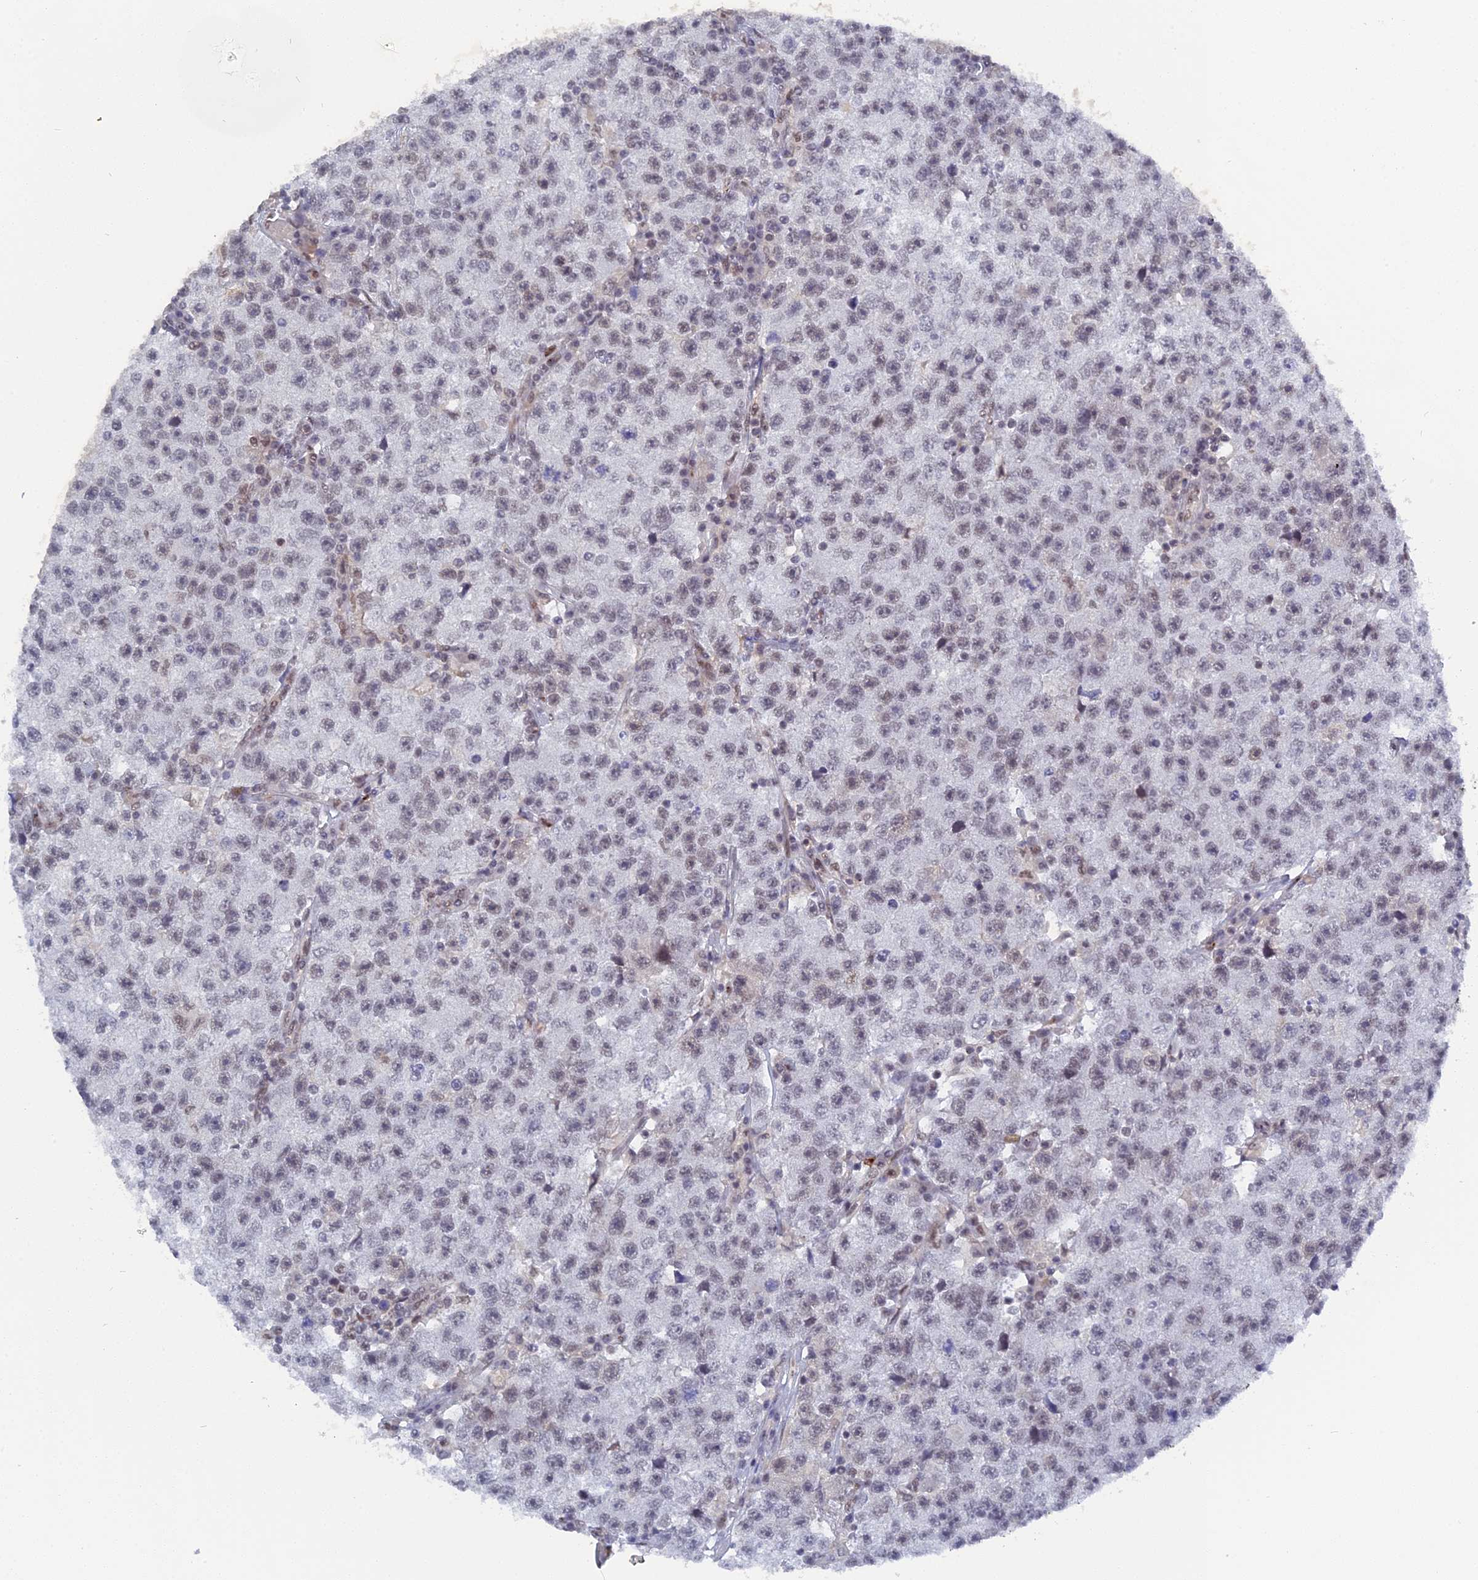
{"staining": {"intensity": "weak", "quantity": "25%-75%", "location": "nuclear"}, "tissue": "testis cancer", "cell_type": "Tumor cells", "image_type": "cancer", "snomed": [{"axis": "morphology", "description": "Seminoma, NOS"}, {"axis": "topography", "description": "Testis"}], "caption": "A photomicrograph showing weak nuclear staining in about 25%-75% of tumor cells in testis cancer (seminoma), as visualized by brown immunohistochemical staining.", "gene": "CCDC85A", "patient": {"sex": "male", "age": 22}}